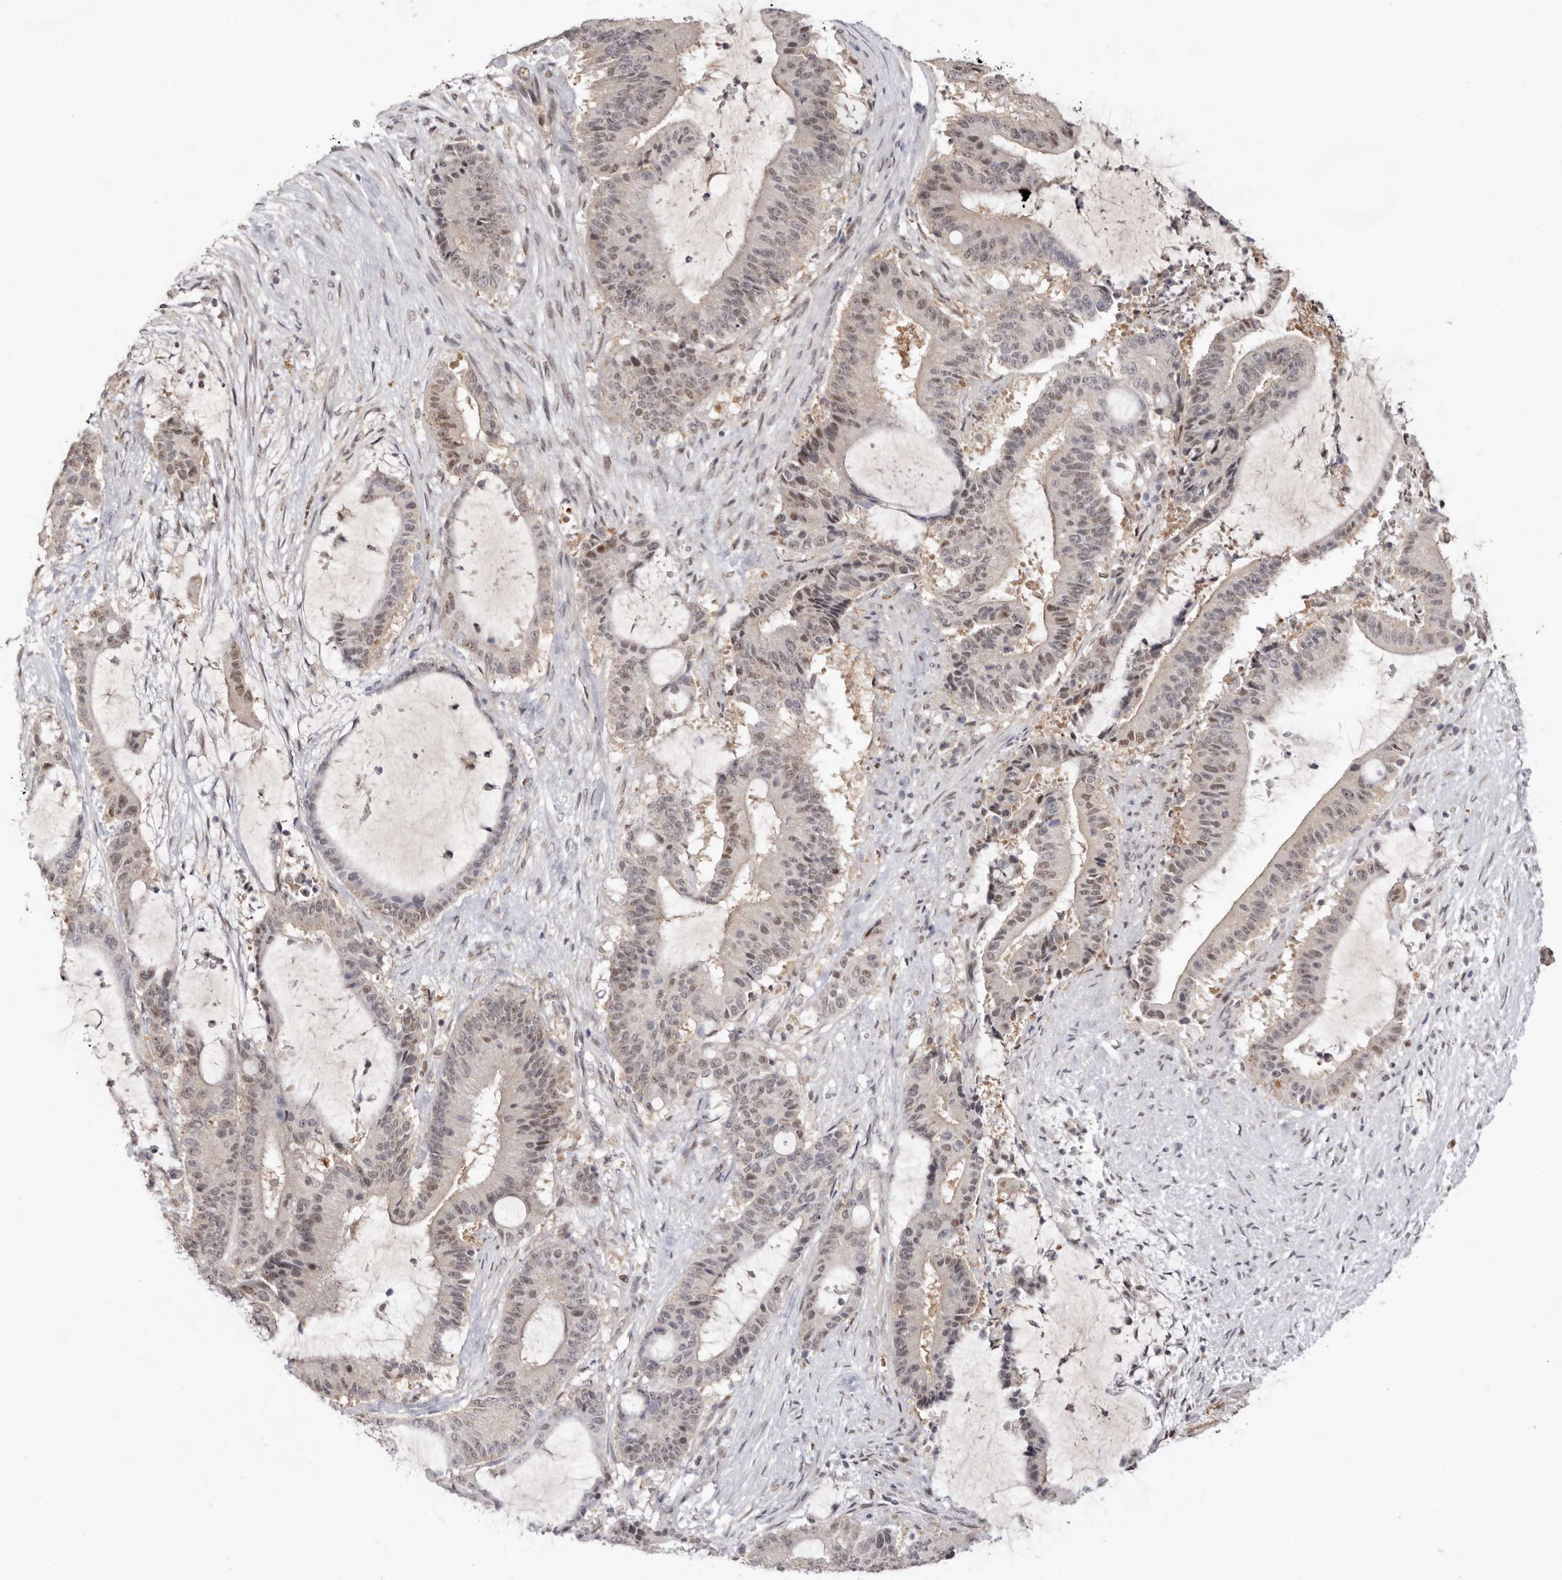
{"staining": {"intensity": "weak", "quantity": ">75%", "location": "nuclear"}, "tissue": "liver cancer", "cell_type": "Tumor cells", "image_type": "cancer", "snomed": [{"axis": "morphology", "description": "Normal tissue, NOS"}, {"axis": "morphology", "description": "Cholangiocarcinoma"}, {"axis": "topography", "description": "Liver"}, {"axis": "topography", "description": "Peripheral nerve tissue"}], "caption": "The image displays staining of liver cholangiocarcinoma, revealing weak nuclear protein positivity (brown color) within tumor cells.", "gene": "TADA1", "patient": {"sex": "female", "age": 73}}